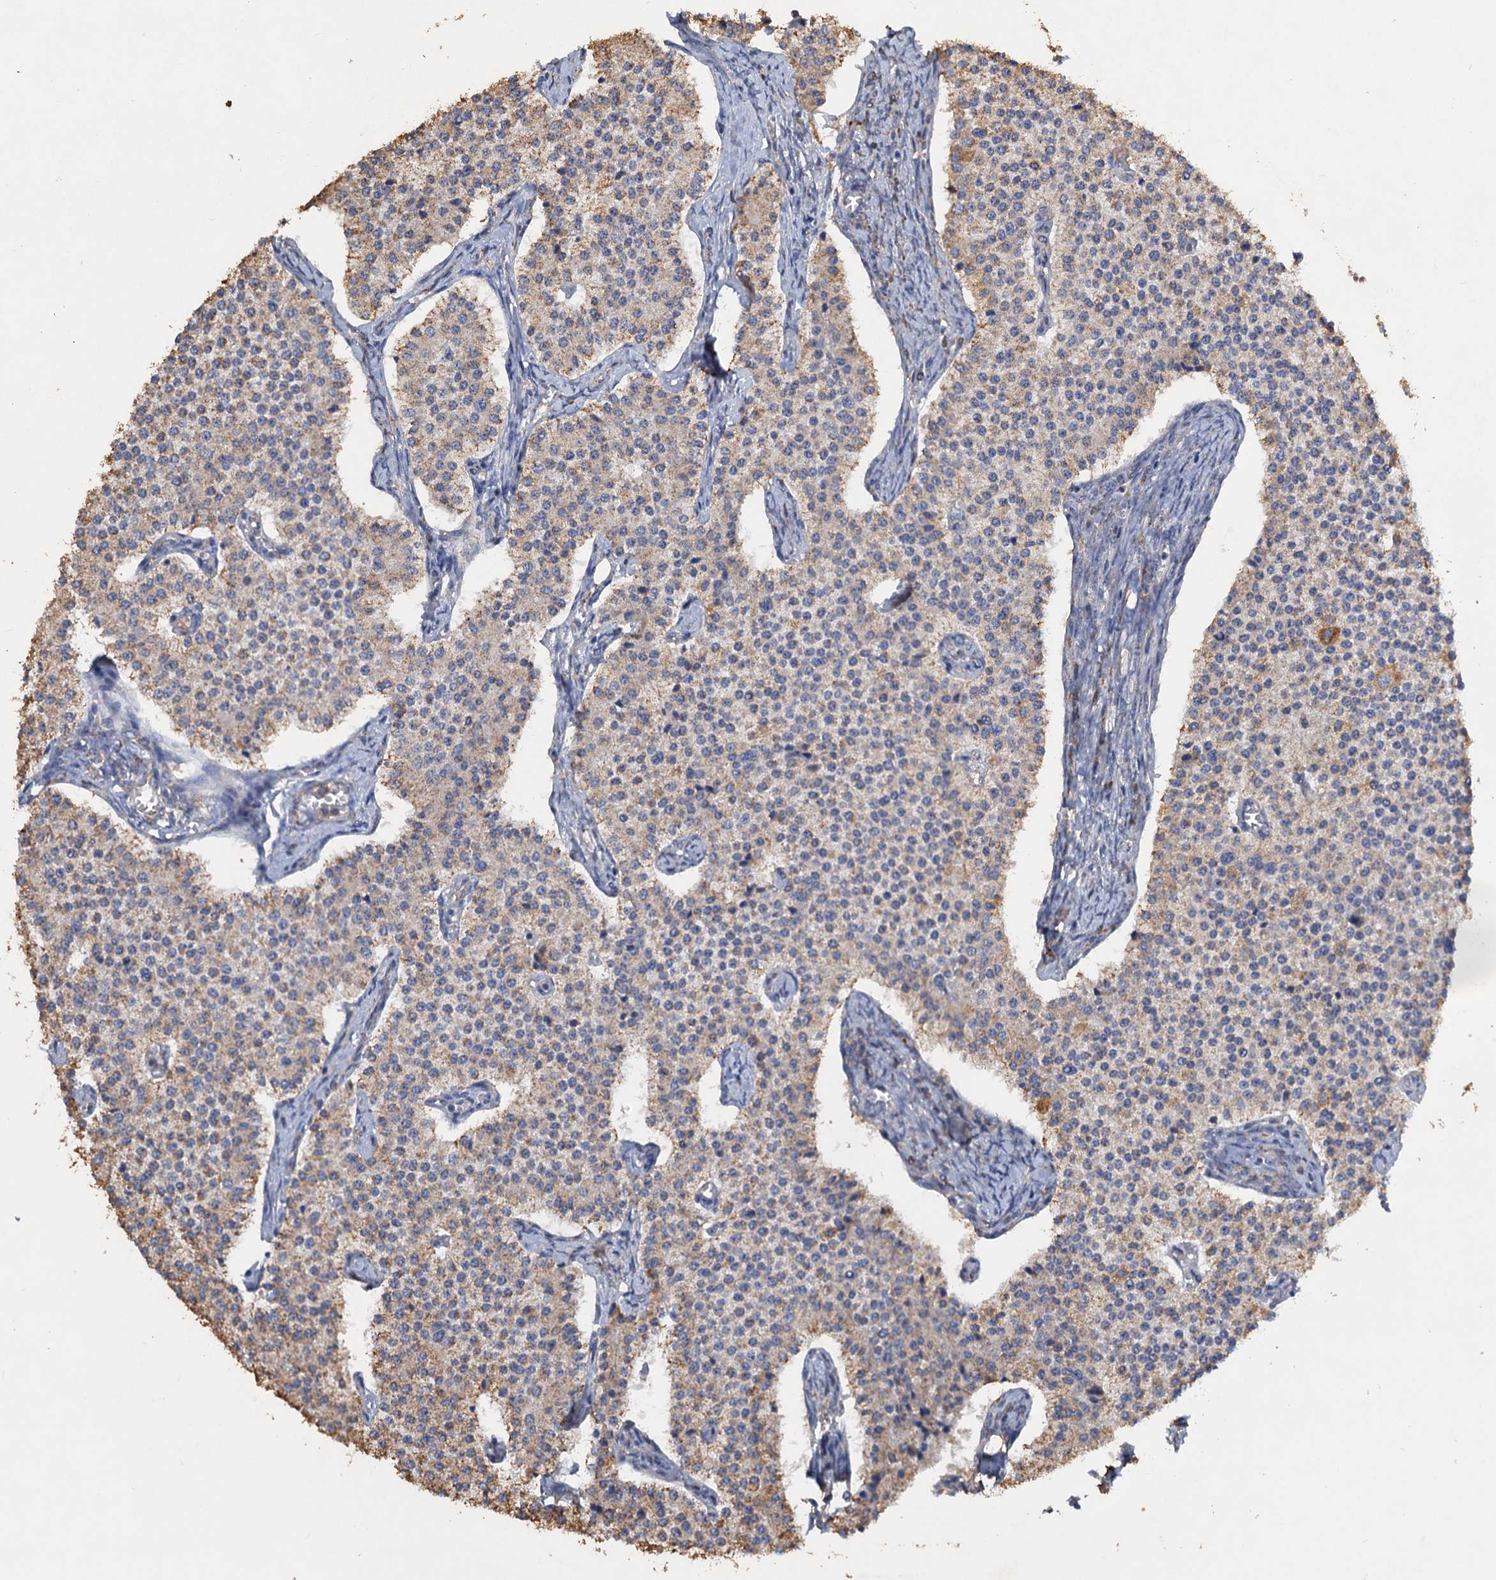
{"staining": {"intensity": "weak", "quantity": "25%-75%", "location": "cytoplasmic/membranous"}, "tissue": "carcinoid", "cell_type": "Tumor cells", "image_type": "cancer", "snomed": [{"axis": "morphology", "description": "Carcinoid, malignant, NOS"}, {"axis": "topography", "description": "Colon"}], "caption": "Carcinoid (malignant) stained with a protein marker reveals weak staining in tumor cells.", "gene": "SCUBE3", "patient": {"sex": "female", "age": 52}}